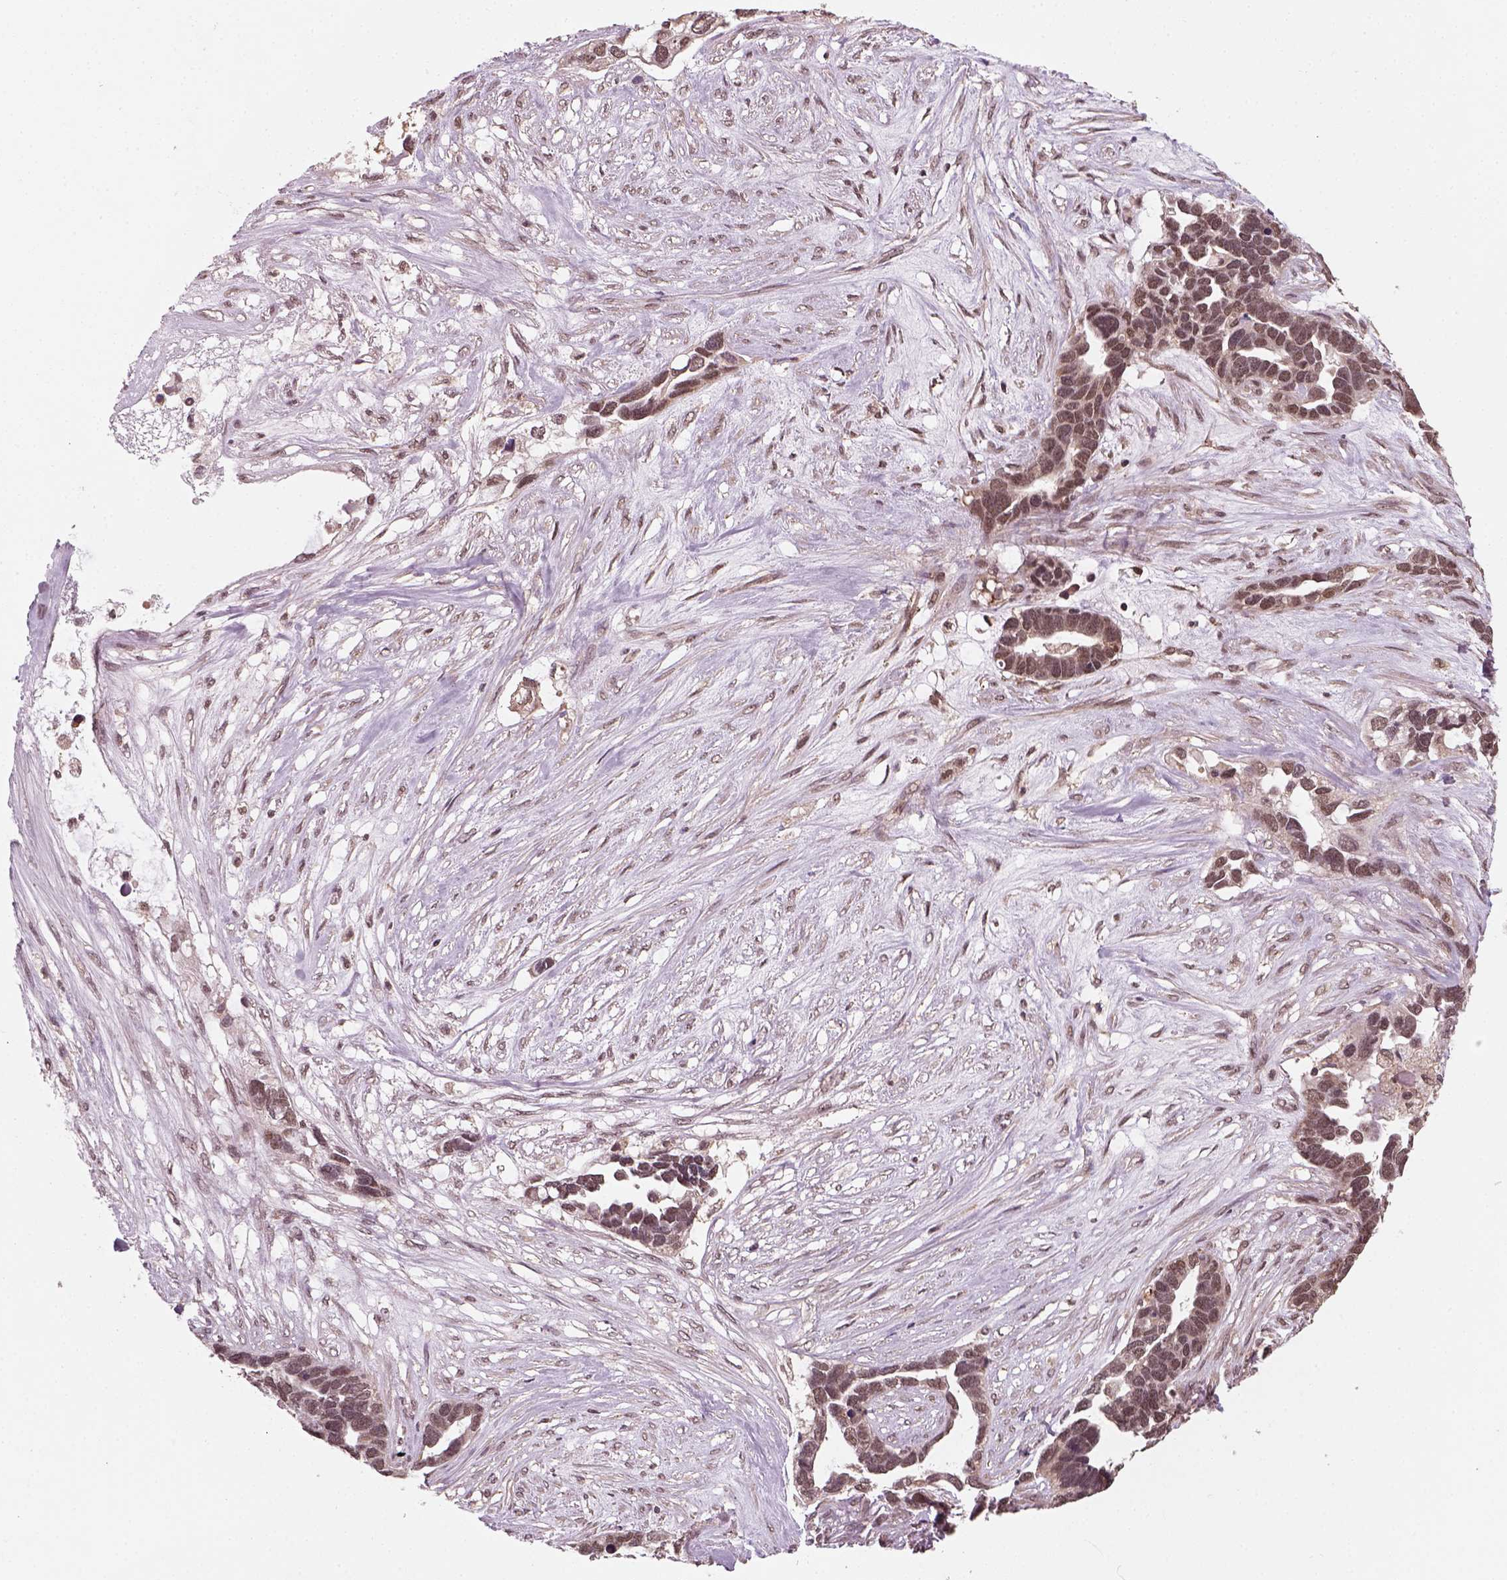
{"staining": {"intensity": "moderate", "quantity": ">75%", "location": "cytoplasmic/membranous,nuclear"}, "tissue": "ovarian cancer", "cell_type": "Tumor cells", "image_type": "cancer", "snomed": [{"axis": "morphology", "description": "Cystadenocarcinoma, serous, NOS"}, {"axis": "topography", "description": "Ovary"}], "caption": "Immunohistochemical staining of human serous cystadenocarcinoma (ovarian) displays medium levels of moderate cytoplasmic/membranous and nuclear protein expression in approximately >75% of tumor cells.", "gene": "NUDT9", "patient": {"sex": "female", "age": 54}}